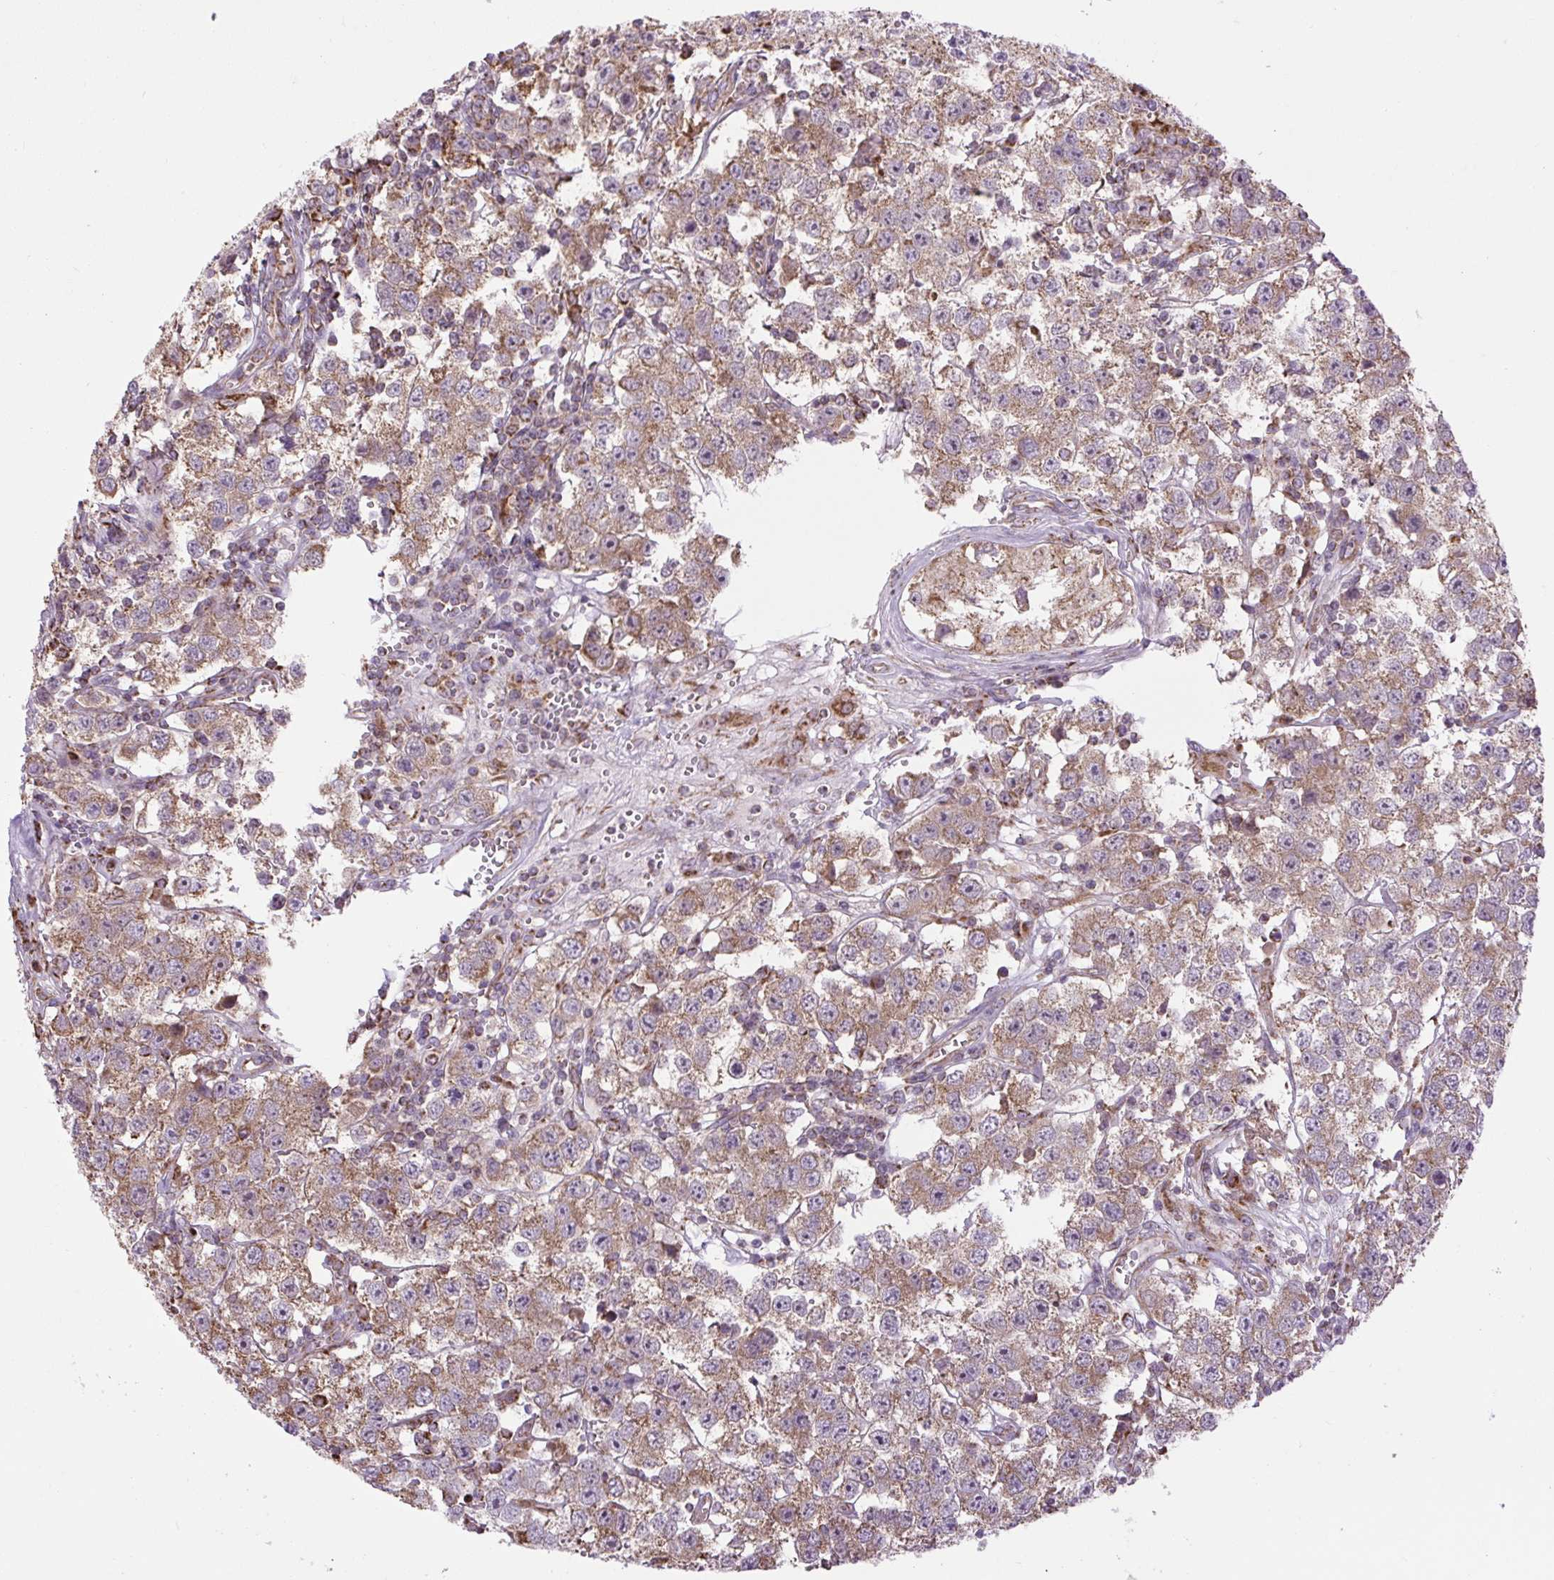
{"staining": {"intensity": "moderate", "quantity": ">75%", "location": "cytoplasmic/membranous"}, "tissue": "testis cancer", "cell_type": "Tumor cells", "image_type": "cancer", "snomed": [{"axis": "morphology", "description": "Seminoma, NOS"}, {"axis": "topography", "description": "Testis"}], "caption": "The micrograph exhibits a brown stain indicating the presence of a protein in the cytoplasmic/membranous of tumor cells in testis seminoma. The staining was performed using DAB, with brown indicating positive protein expression. Nuclei are stained blue with hematoxylin.", "gene": "PLCG1", "patient": {"sex": "male", "age": 34}}